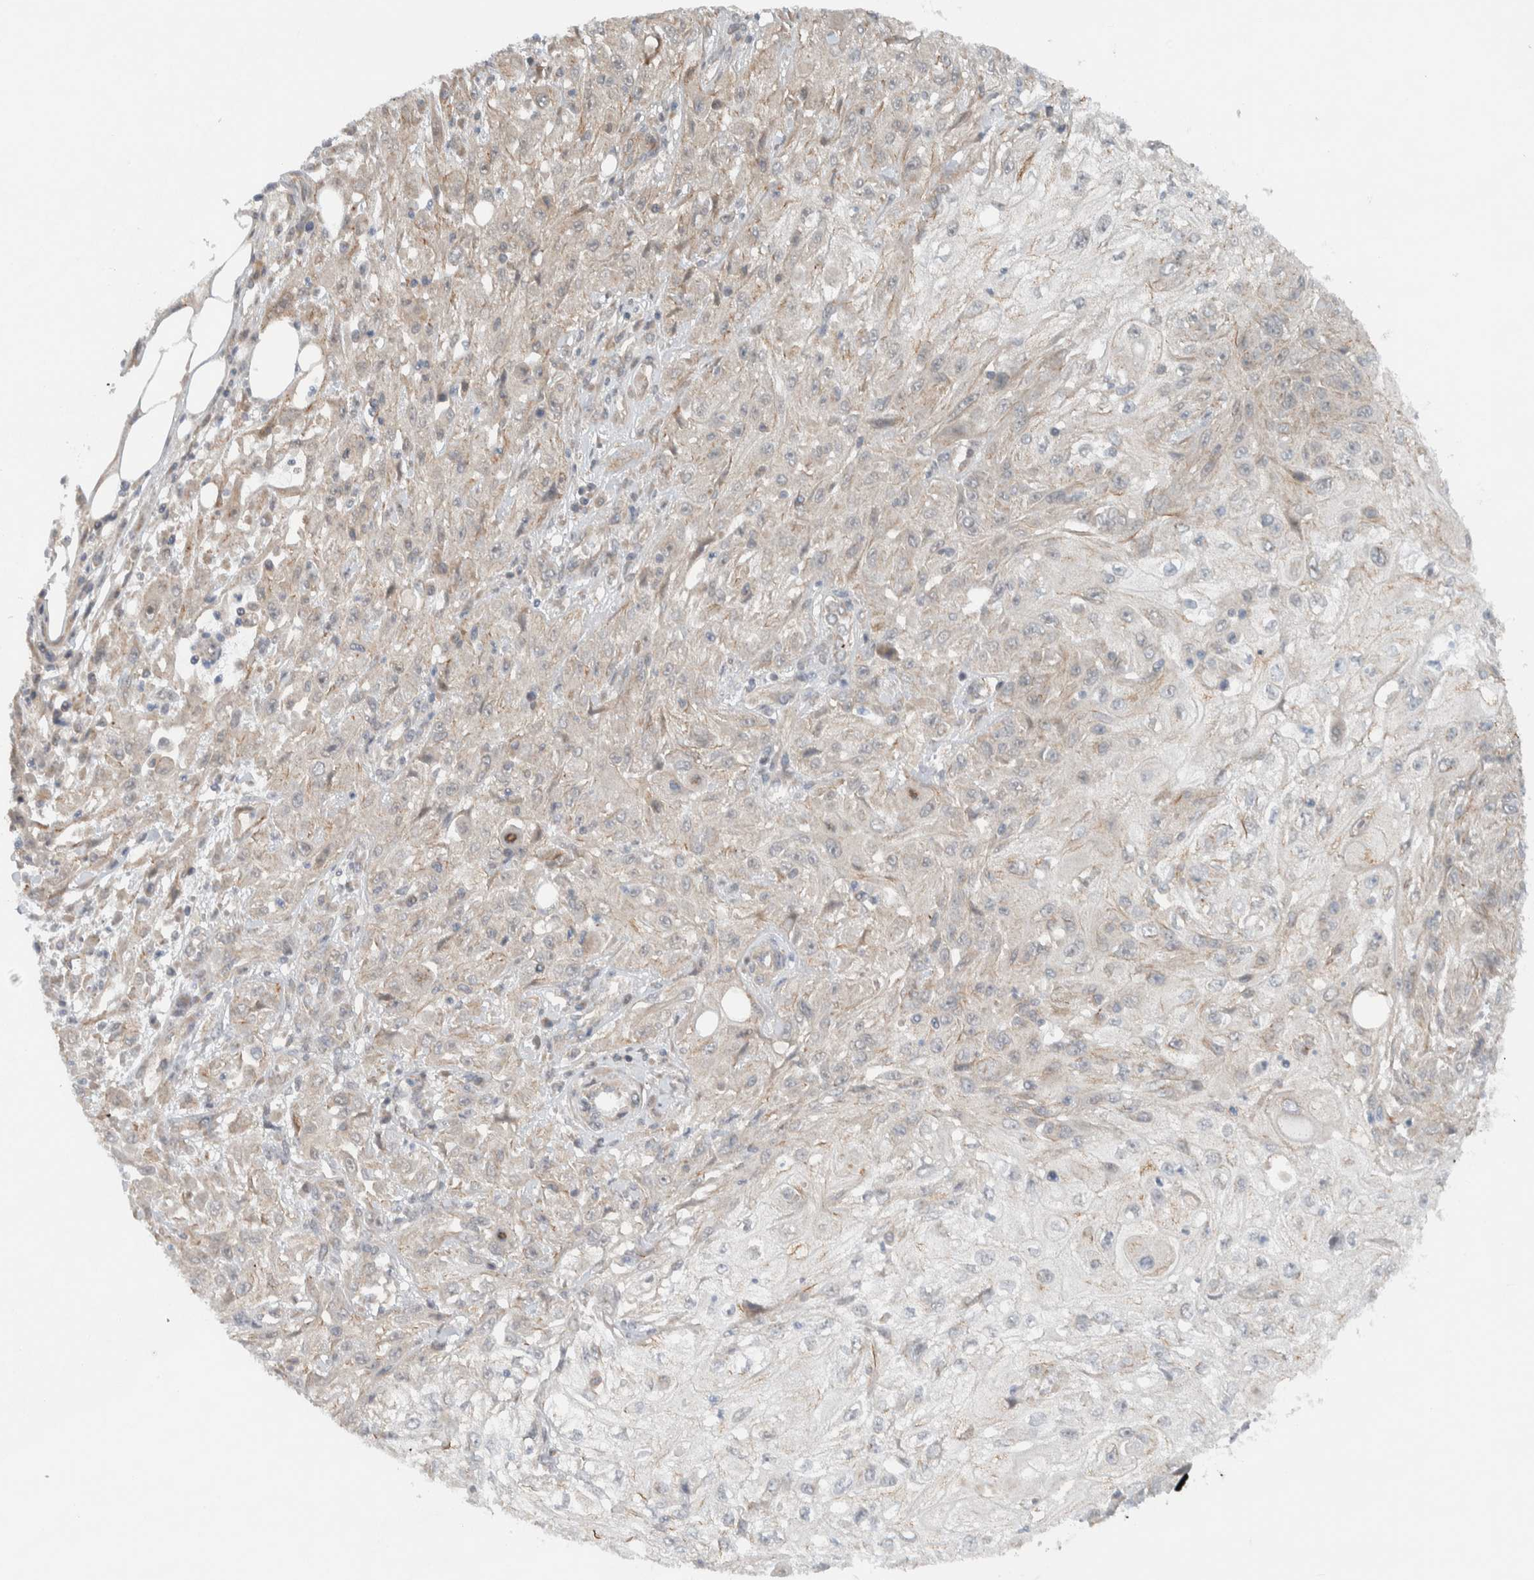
{"staining": {"intensity": "negative", "quantity": "none", "location": "none"}, "tissue": "skin cancer", "cell_type": "Tumor cells", "image_type": "cancer", "snomed": [{"axis": "morphology", "description": "Squamous cell carcinoma, NOS"}, {"axis": "morphology", "description": "Squamous cell carcinoma, metastatic, NOS"}, {"axis": "topography", "description": "Skin"}, {"axis": "topography", "description": "Lymph node"}], "caption": "A high-resolution photomicrograph shows immunohistochemistry staining of squamous cell carcinoma (skin), which displays no significant staining in tumor cells.", "gene": "KLHL6", "patient": {"sex": "male", "age": 75}}